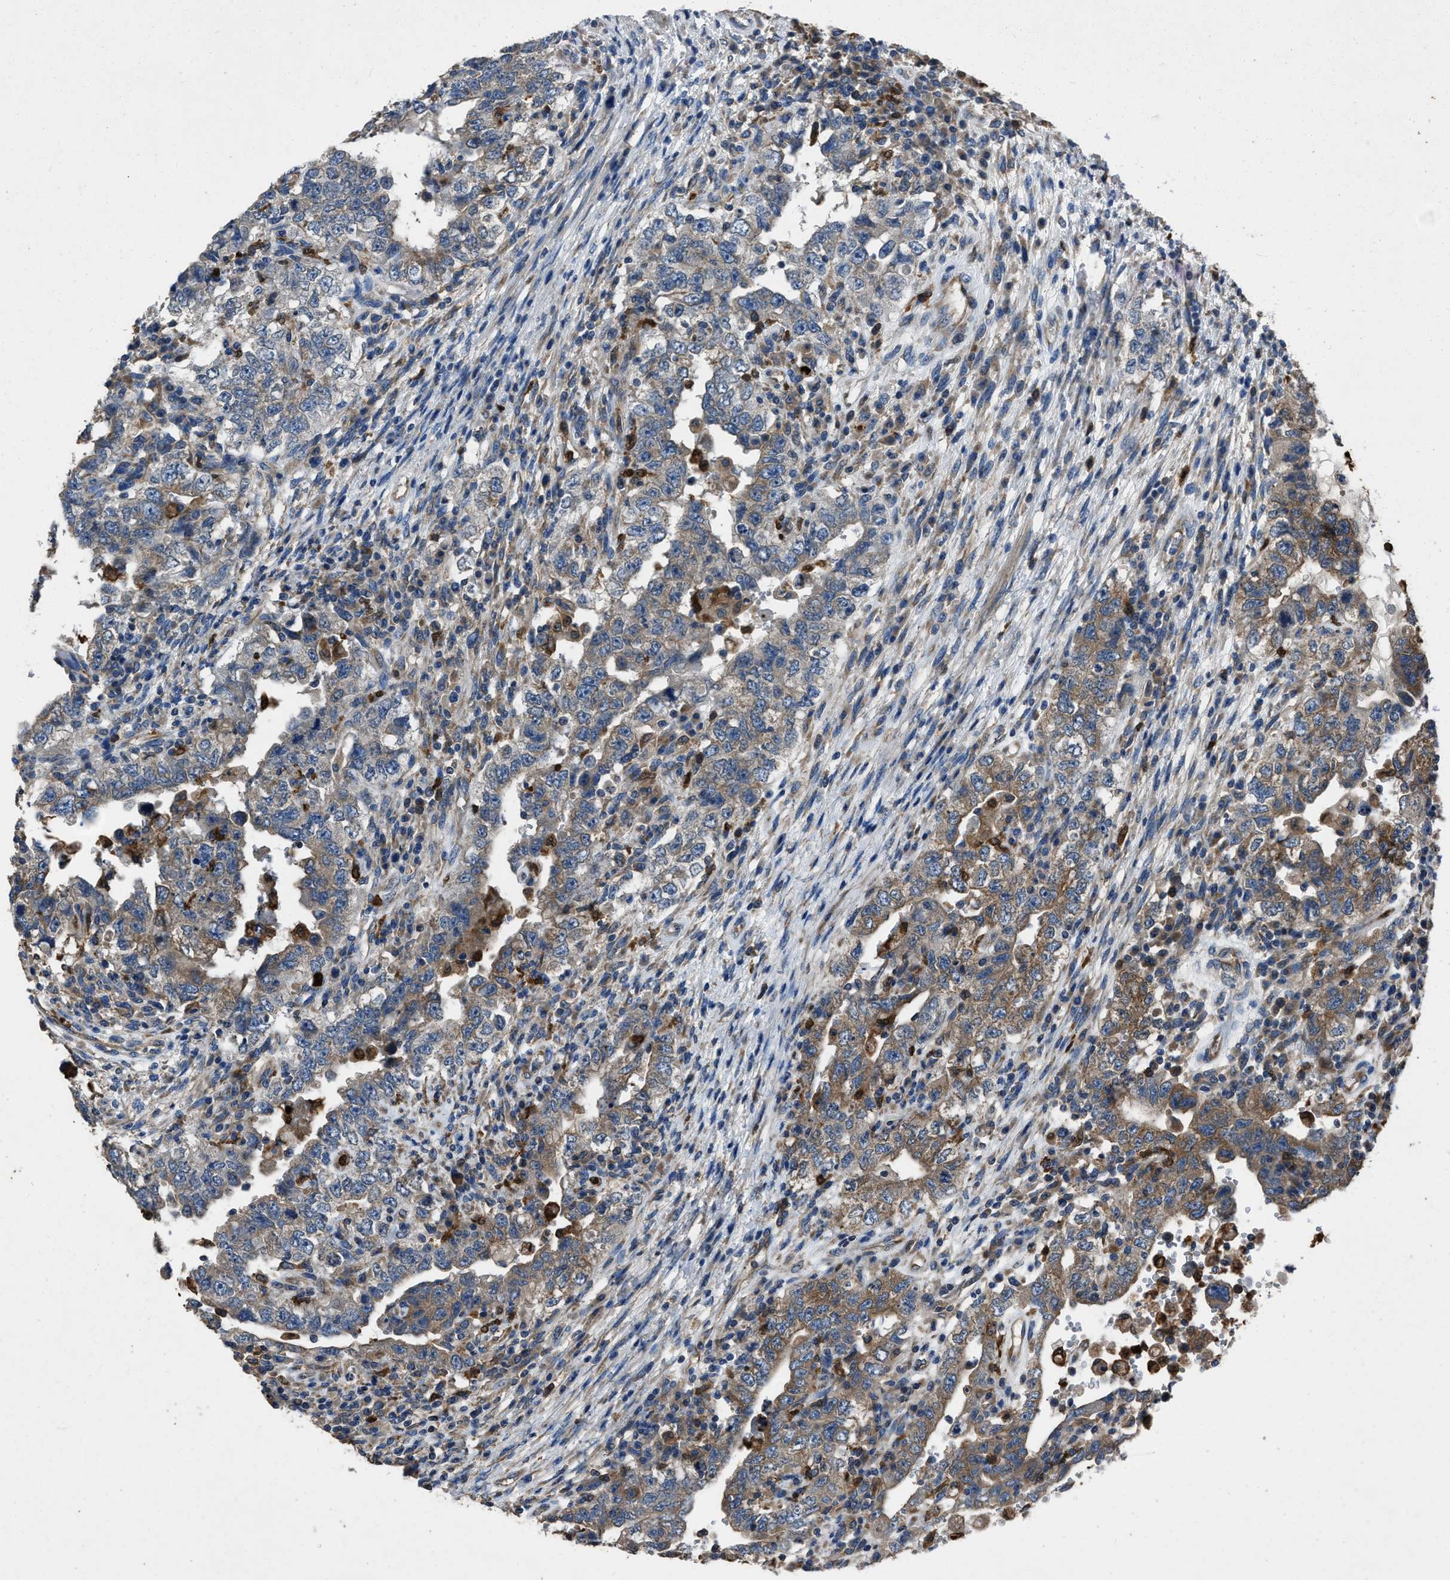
{"staining": {"intensity": "moderate", "quantity": "<25%", "location": "cytoplasmic/membranous"}, "tissue": "testis cancer", "cell_type": "Tumor cells", "image_type": "cancer", "snomed": [{"axis": "morphology", "description": "Carcinoma, Embryonal, NOS"}, {"axis": "topography", "description": "Testis"}], "caption": "Moderate cytoplasmic/membranous protein expression is appreciated in about <25% of tumor cells in testis cancer.", "gene": "ANGPT1", "patient": {"sex": "male", "age": 26}}